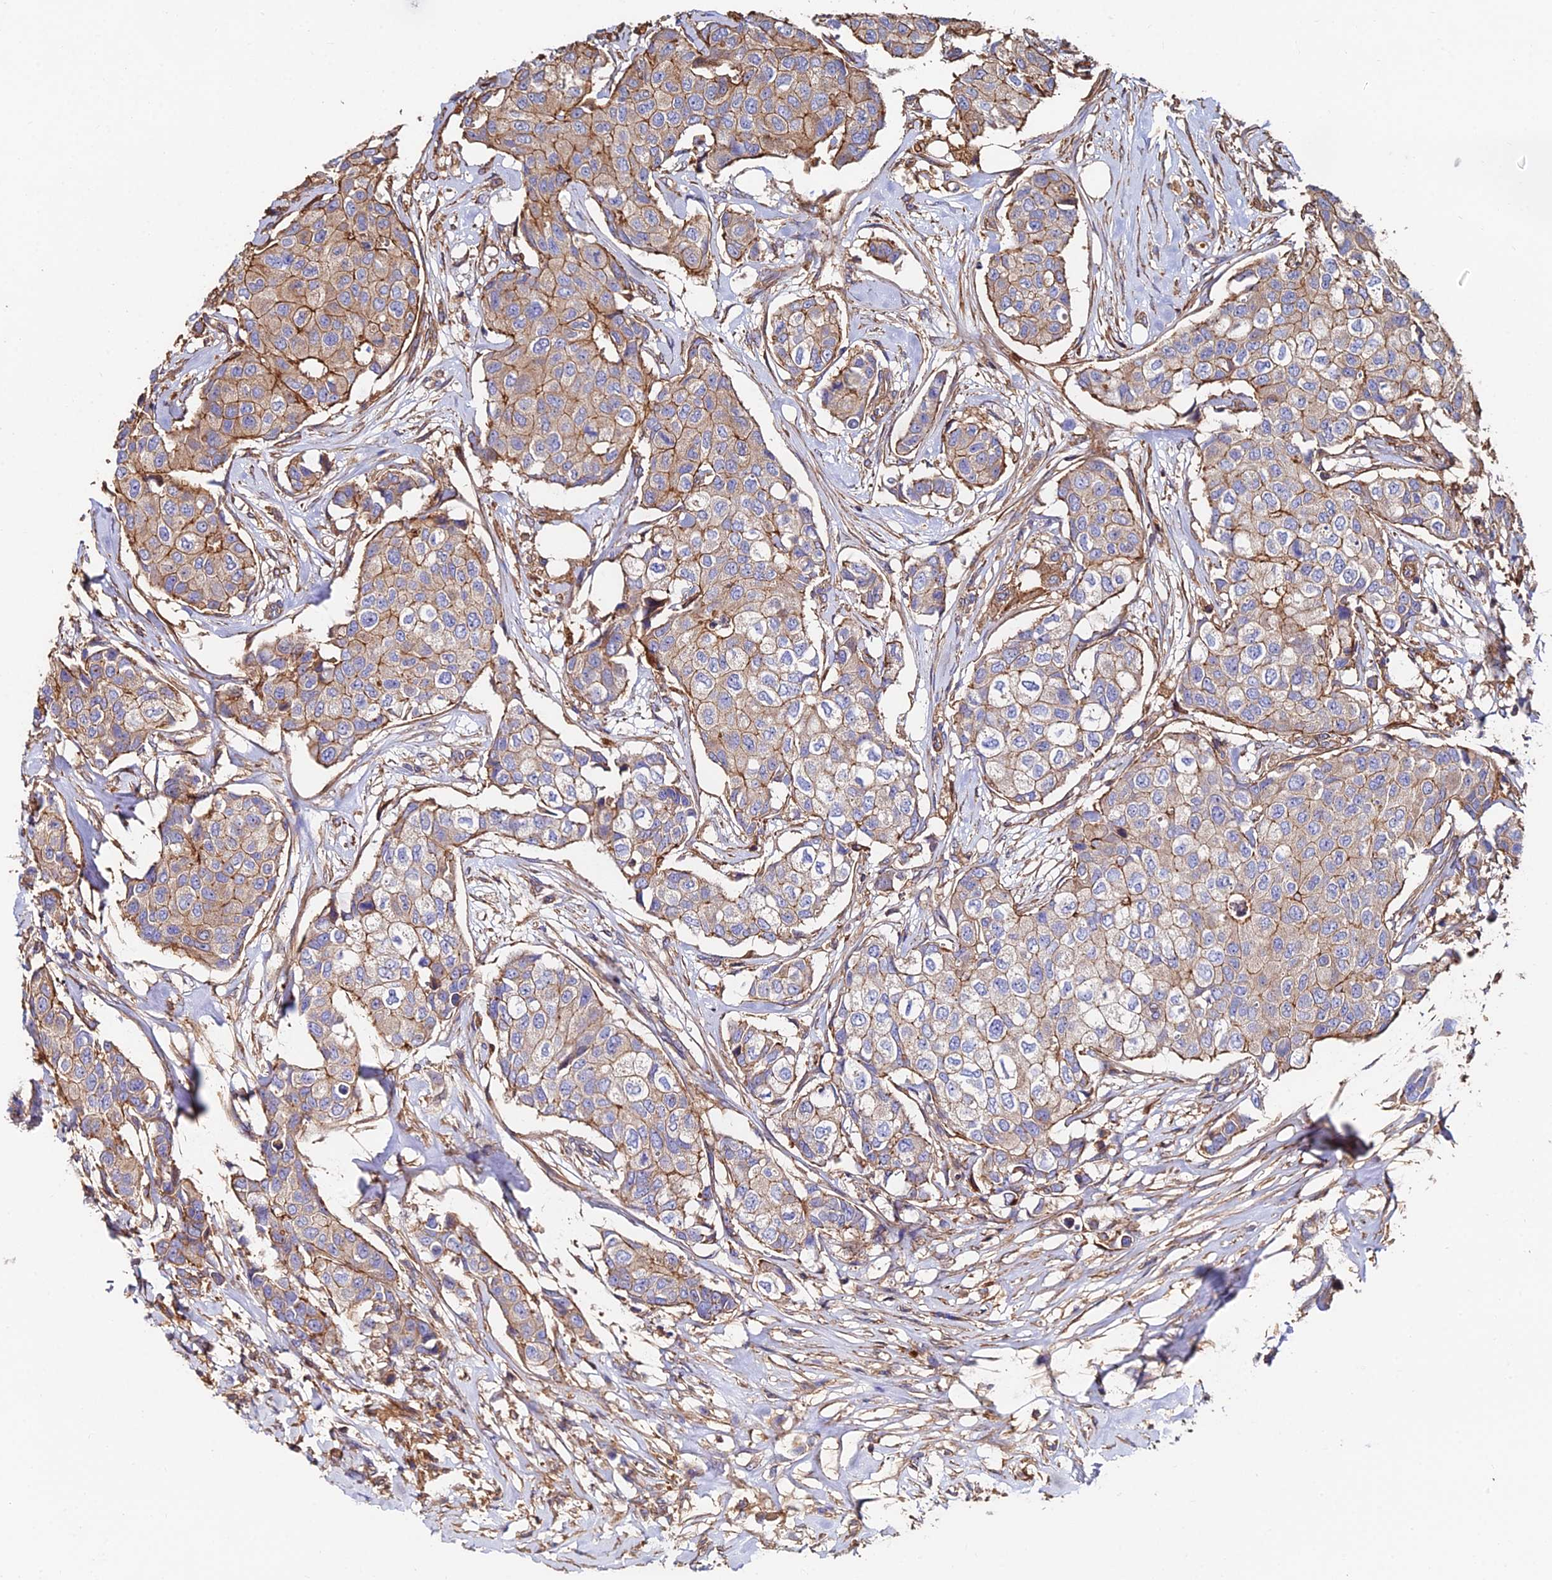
{"staining": {"intensity": "weak", "quantity": ">75%", "location": "cytoplasmic/membranous"}, "tissue": "breast cancer", "cell_type": "Tumor cells", "image_type": "cancer", "snomed": [{"axis": "morphology", "description": "Duct carcinoma"}, {"axis": "topography", "description": "Breast"}], "caption": "Human intraductal carcinoma (breast) stained with a protein marker exhibits weak staining in tumor cells.", "gene": "EXT1", "patient": {"sex": "female", "age": 80}}